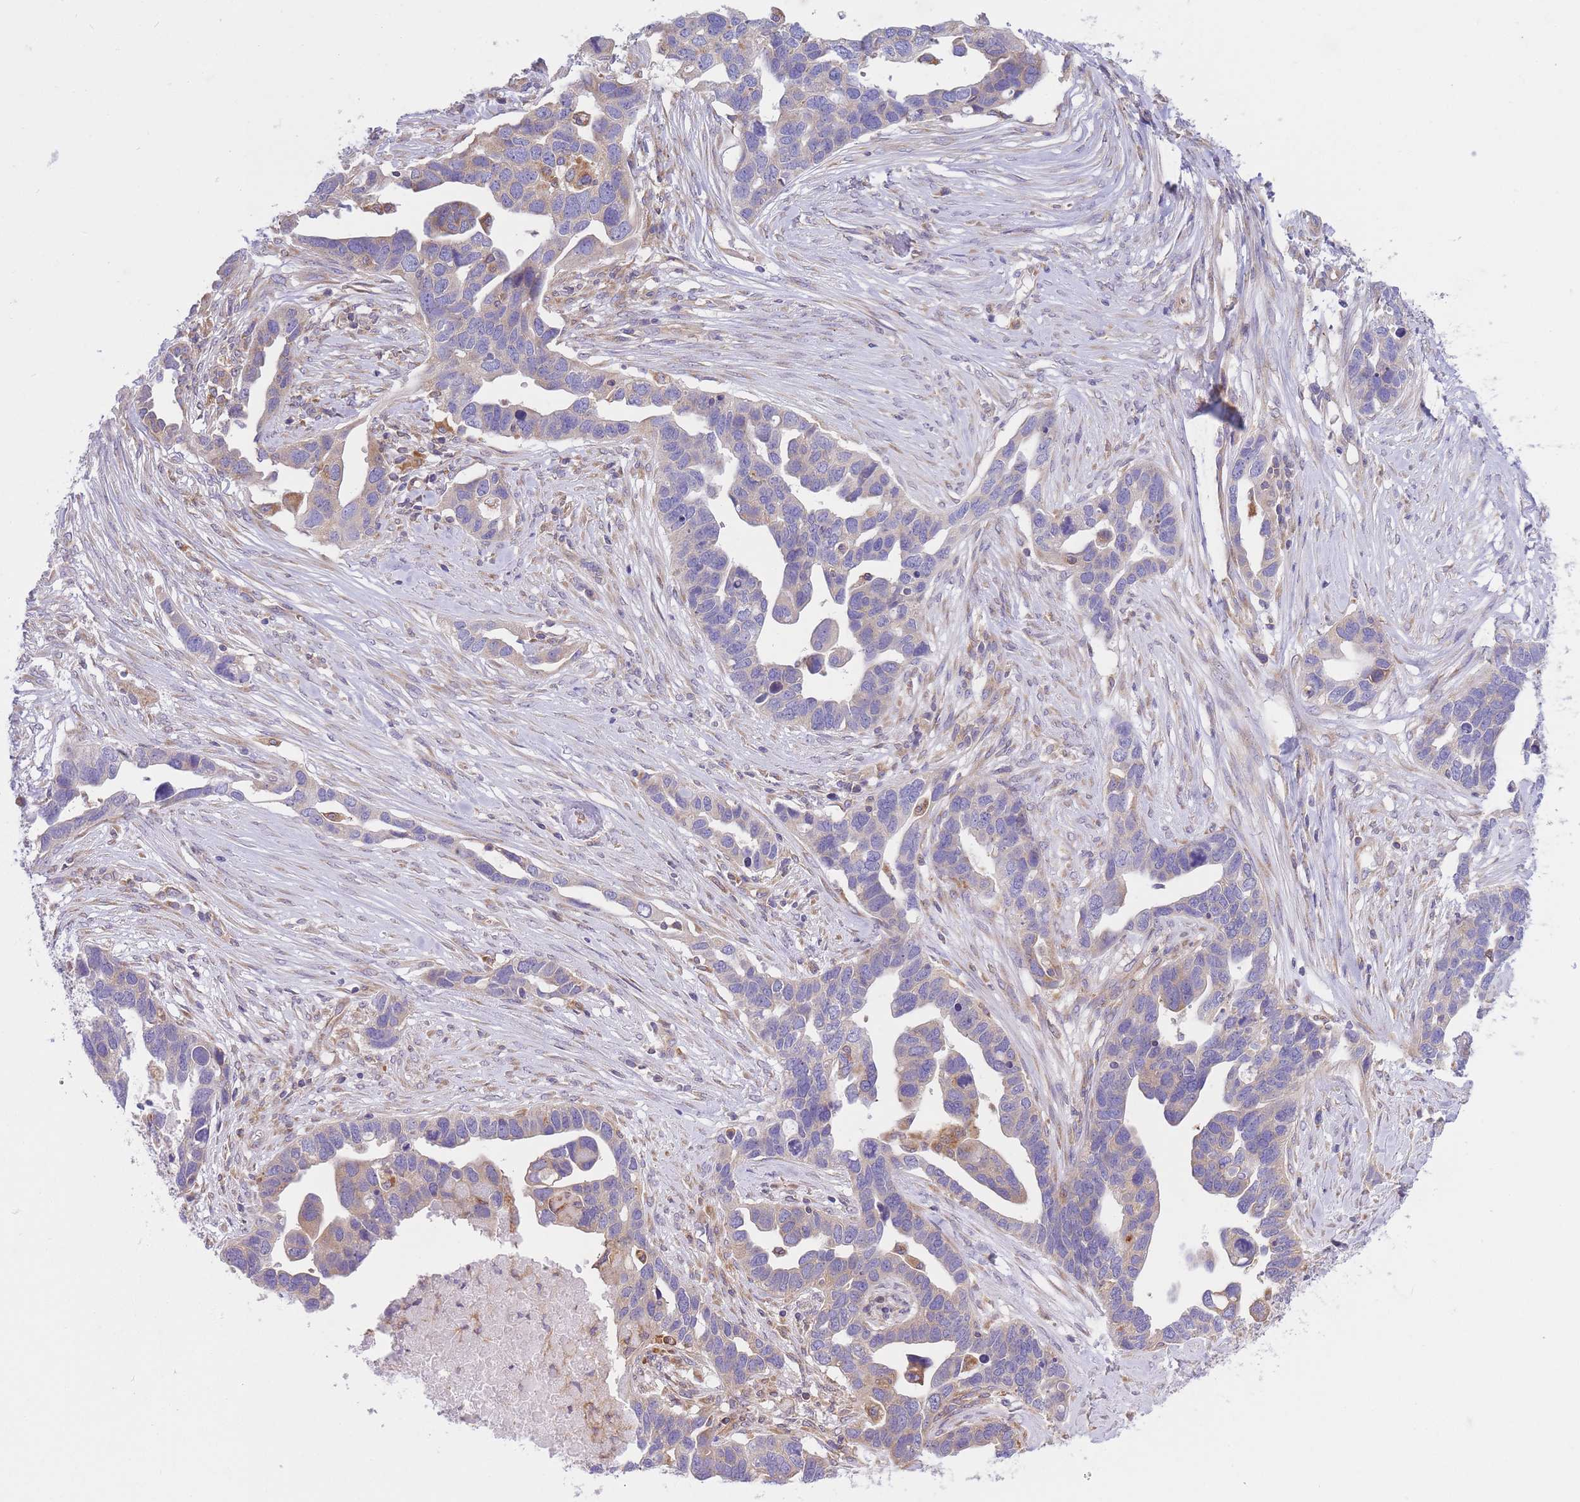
{"staining": {"intensity": "negative", "quantity": "none", "location": "none"}, "tissue": "ovarian cancer", "cell_type": "Tumor cells", "image_type": "cancer", "snomed": [{"axis": "morphology", "description": "Cystadenocarcinoma, serous, NOS"}, {"axis": "topography", "description": "Ovary"}], "caption": "Ovarian serous cystadenocarcinoma was stained to show a protein in brown. There is no significant staining in tumor cells.", "gene": "SH2B2", "patient": {"sex": "female", "age": 54}}